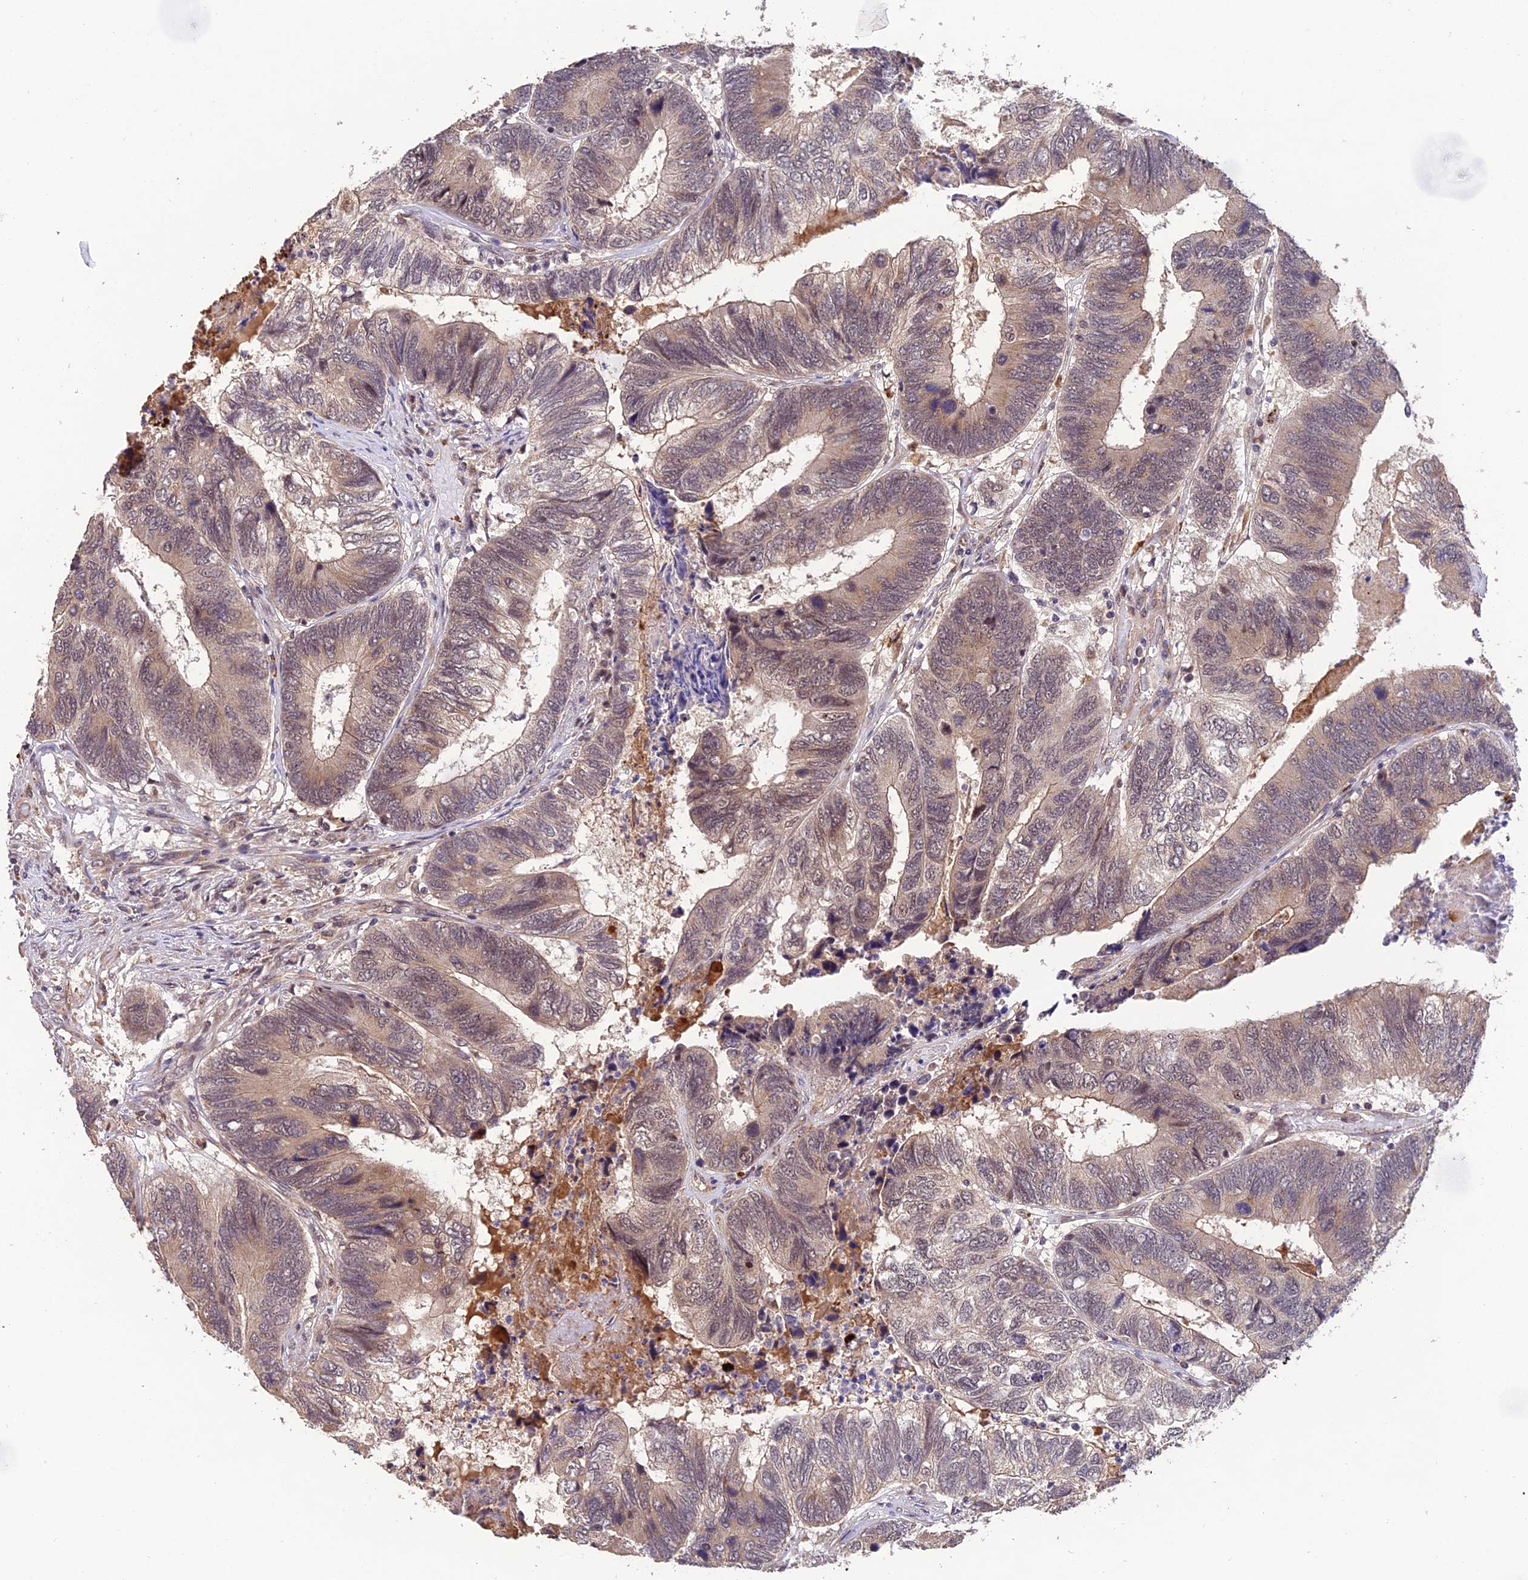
{"staining": {"intensity": "moderate", "quantity": "<25%", "location": "cytoplasmic/membranous,nuclear"}, "tissue": "colorectal cancer", "cell_type": "Tumor cells", "image_type": "cancer", "snomed": [{"axis": "morphology", "description": "Adenocarcinoma, NOS"}, {"axis": "topography", "description": "Colon"}], "caption": "Moderate cytoplasmic/membranous and nuclear staining is present in approximately <25% of tumor cells in adenocarcinoma (colorectal).", "gene": "MNS1", "patient": {"sex": "female", "age": 67}}